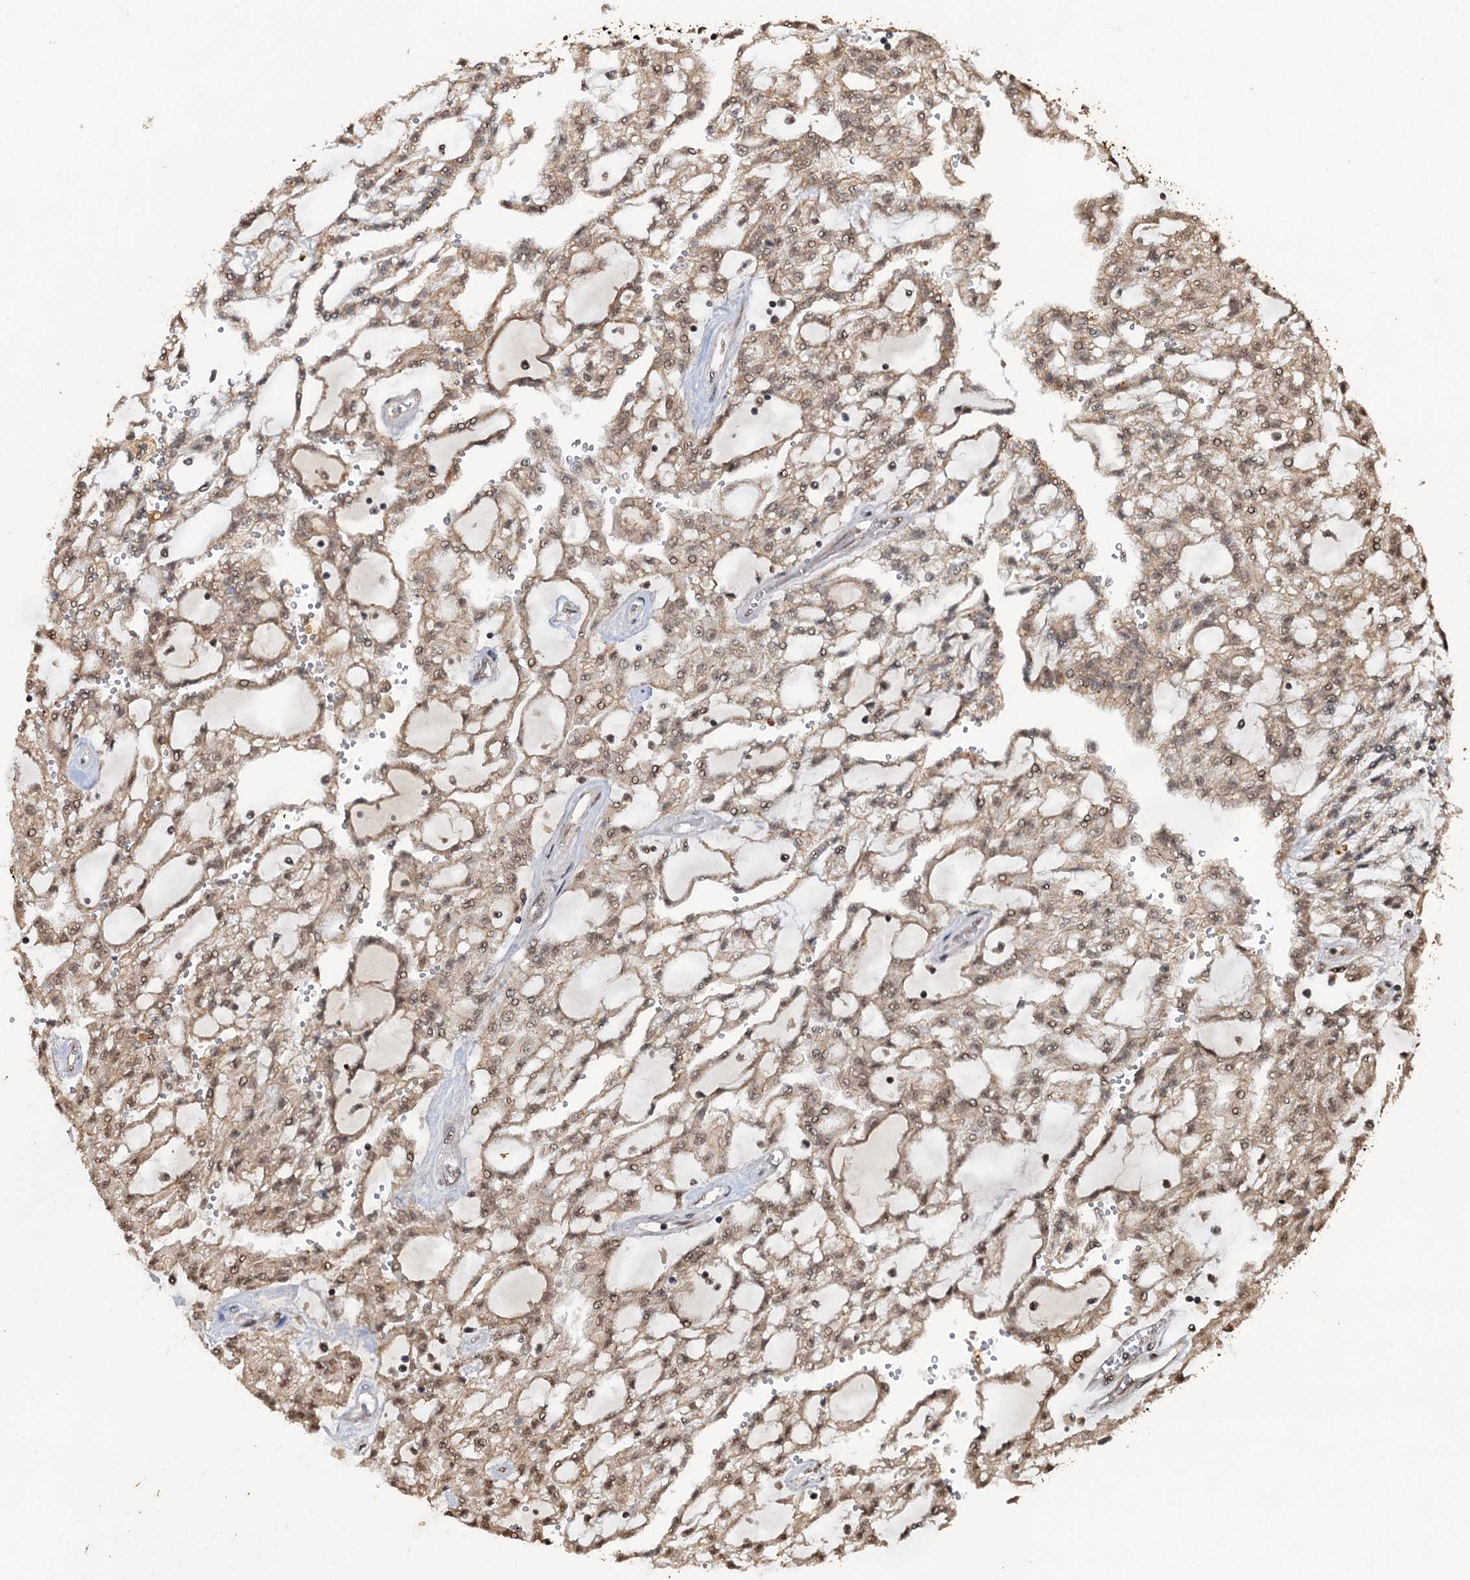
{"staining": {"intensity": "weak", "quantity": ">75%", "location": "cytoplasmic/membranous,nuclear"}, "tissue": "renal cancer", "cell_type": "Tumor cells", "image_type": "cancer", "snomed": [{"axis": "morphology", "description": "Adenocarcinoma, NOS"}, {"axis": "topography", "description": "Kidney"}], "caption": "The micrograph displays immunohistochemical staining of renal cancer (adenocarcinoma). There is weak cytoplasmic/membranous and nuclear expression is present in about >75% of tumor cells.", "gene": "REP15", "patient": {"sex": "male", "age": 63}}